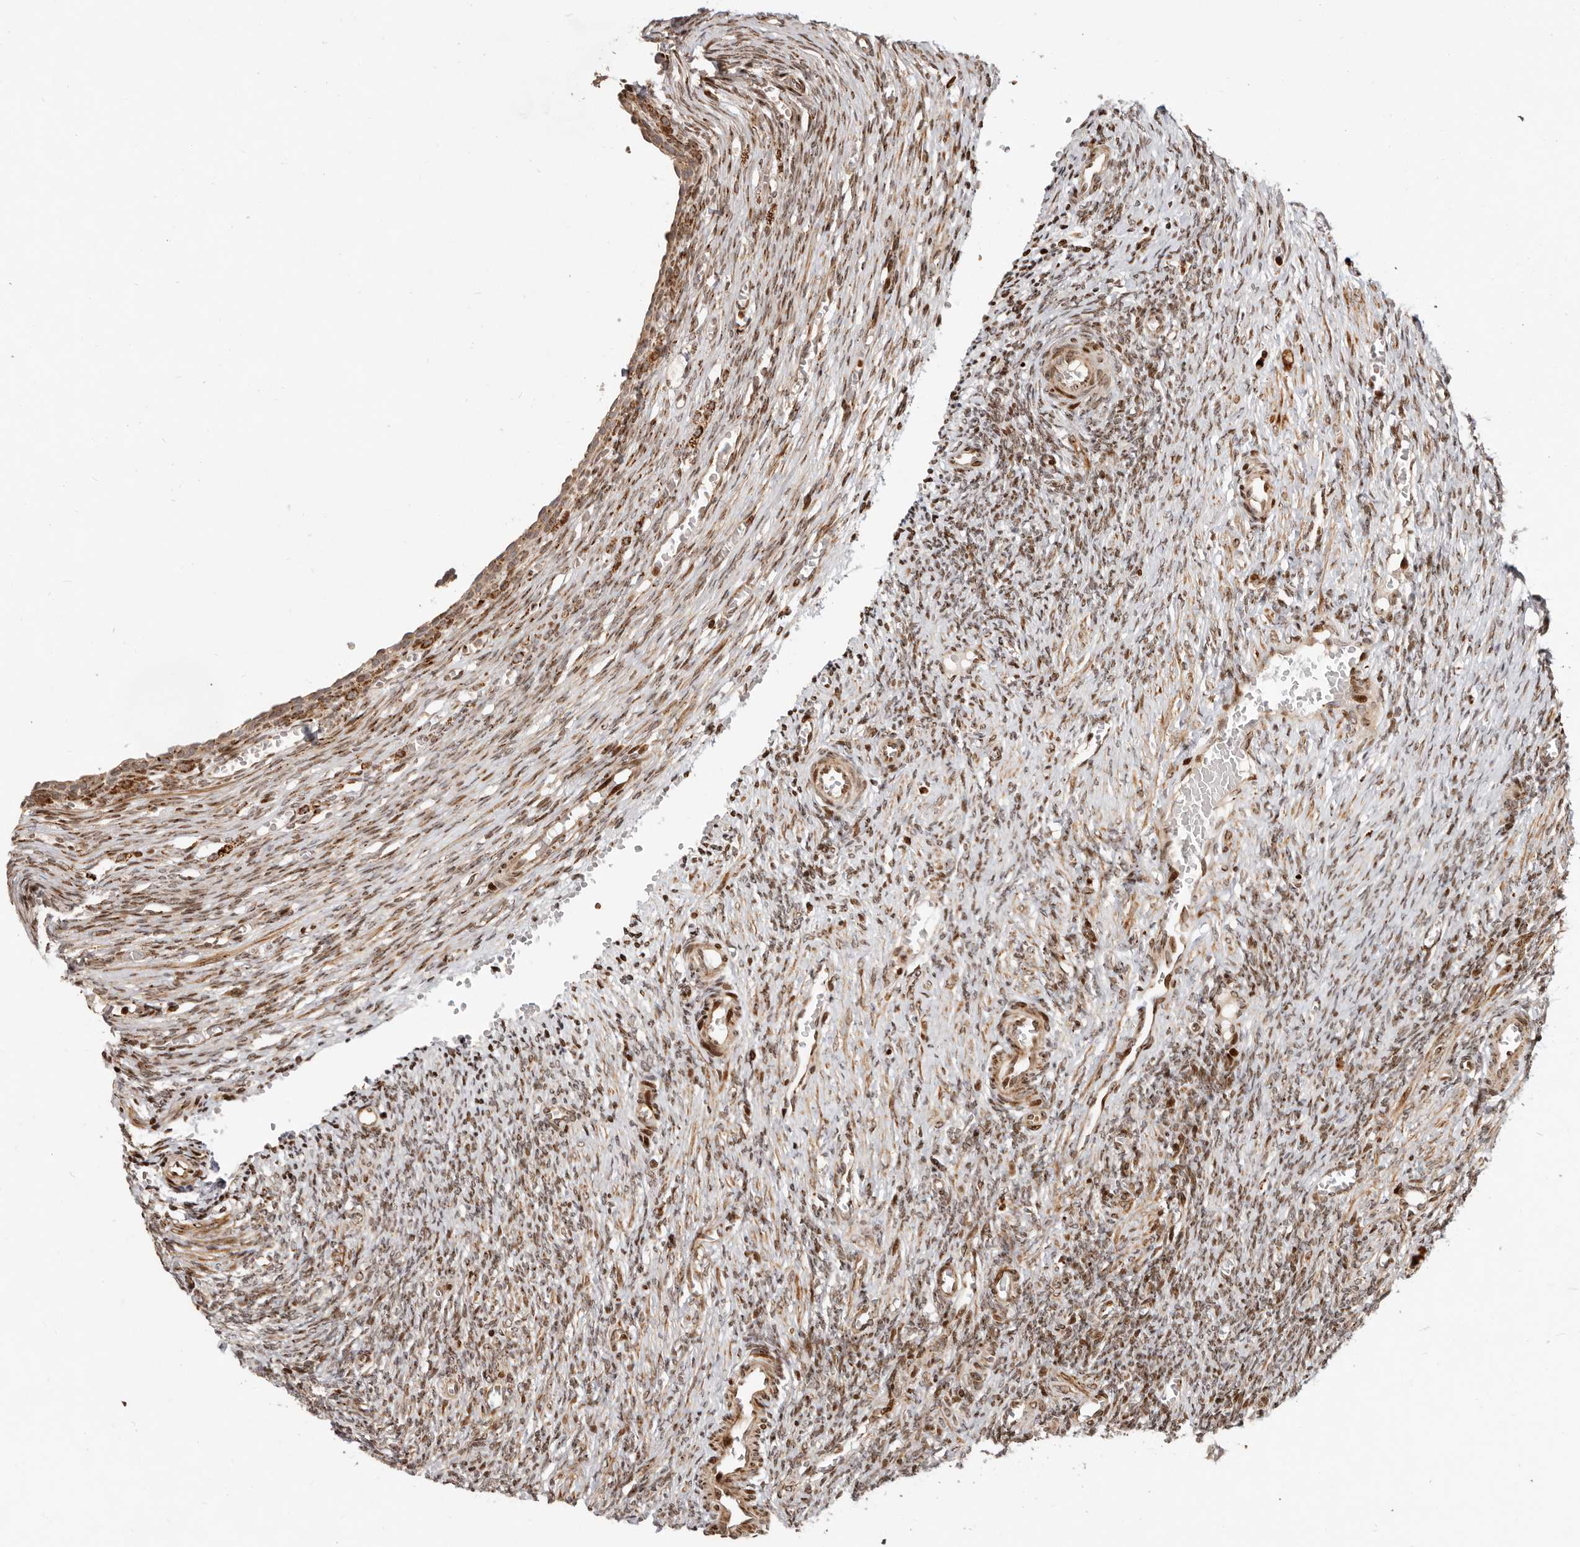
{"staining": {"intensity": "moderate", "quantity": ">75%", "location": "cytoplasmic/membranous,nuclear"}, "tissue": "ovary", "cell_type": "Ovarian stroma cells", "image_type": "normal", "snomed": [{"axis": "morphology", "description": "Normal tissue, NOS"}, {"axis": "topography", "description": "Ovary"}], "caption": "IHC micrograph of benign ovary: human ovary stained using IHC demonstrates medium levels of moderate protein expression localized specifically in the cytoplasmic/membranous,nuclear of ovarian stroma cells, appearing as a cytoplasmic/membranous,nuclear brown color.", "gene": "TRIM4", "patient": {"sex": "female", "age": 27}}